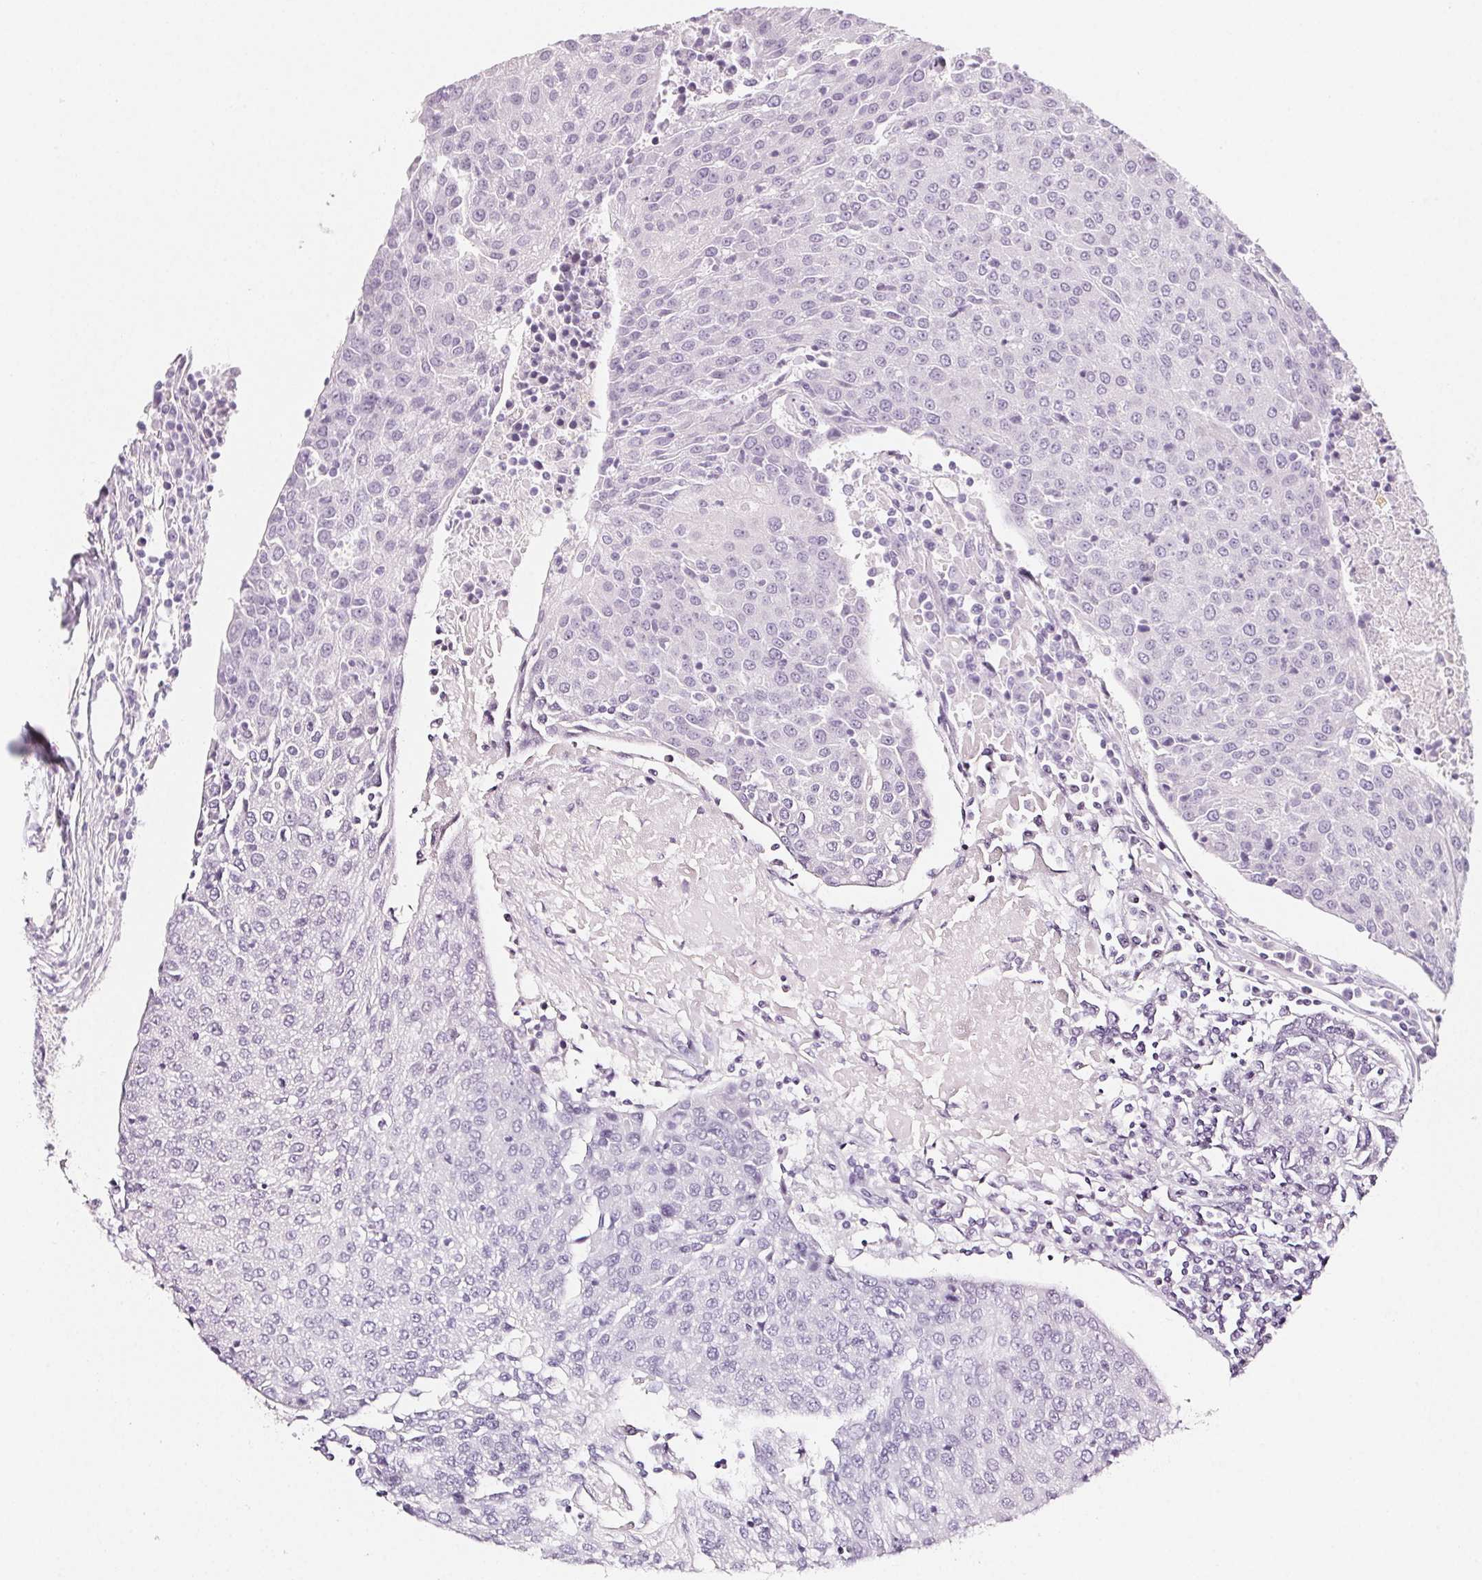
{"staining": {"intensity": "negative", "quantity": "none", "location": "none"}, "tissue": "urothelial cancer", "cell_type": "Tumor cells", "image_type": "cancer", "snomed": [{"axis": "morphology", "description": "Urothelial carcinoma, High grade"}, {"axis": "topography", "description": "Urinary bladder"}], "caption": "IHC histopathology image of neoplastic tissue: urothelial cancer stained with DAB demonstrates no significant protein positivity in tumor cells.", "gene": "SH3GL2", "patient": {"sex": "female", "age": 85}}